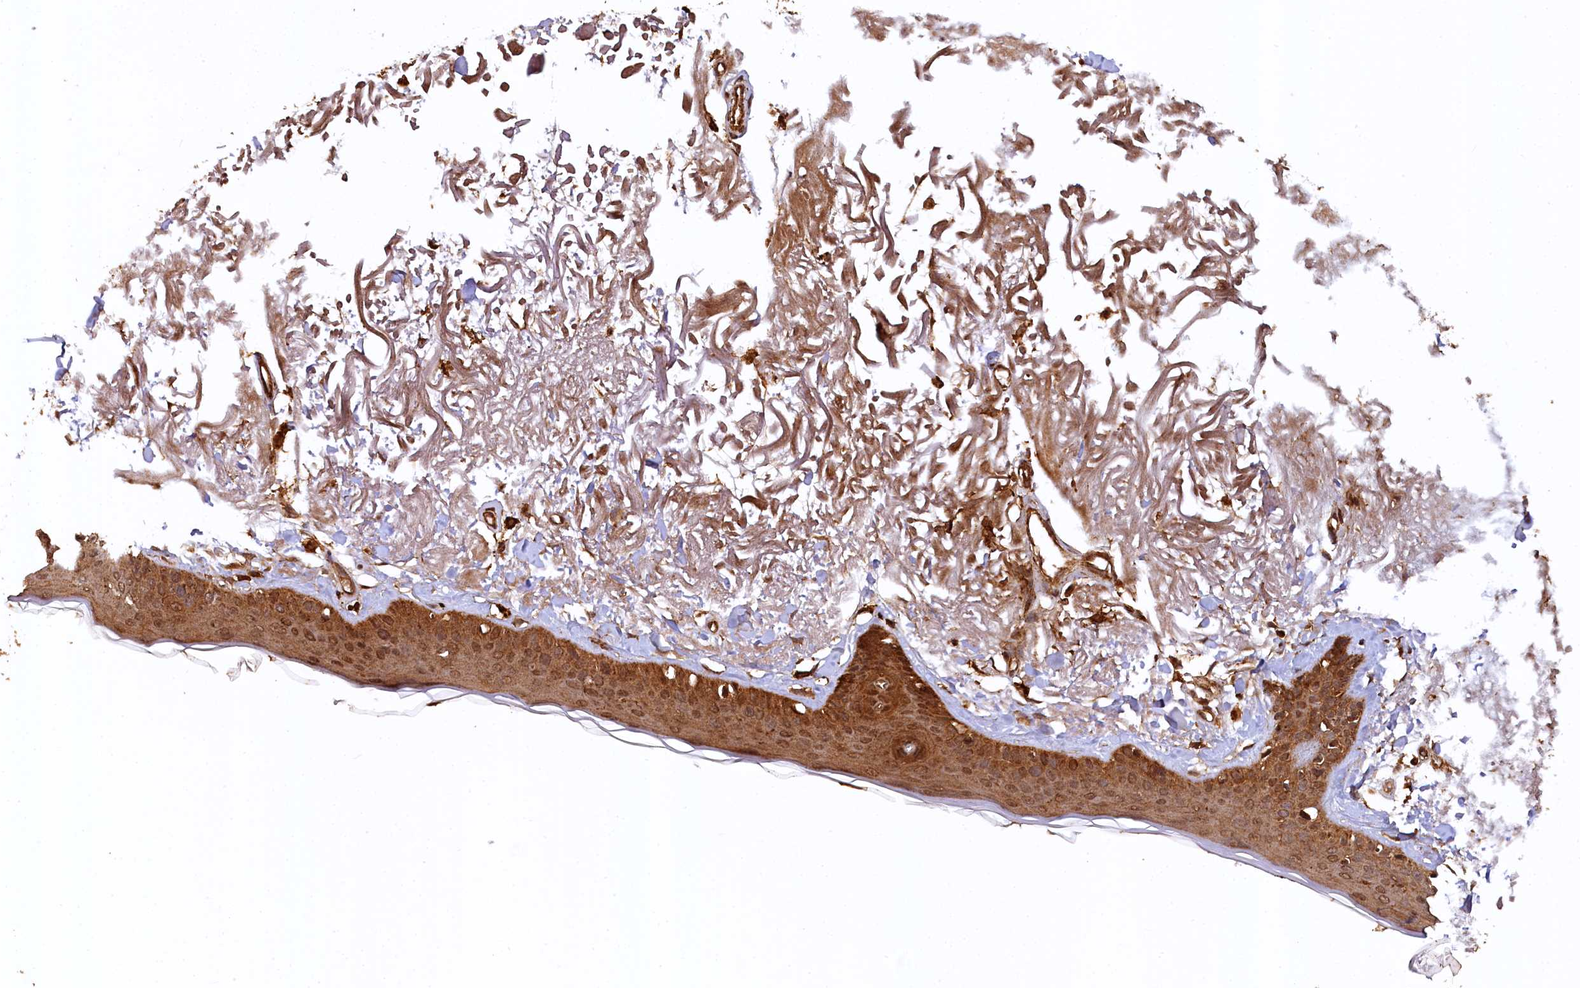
{"staining": {"intensity": "strong", "quantity": ">75%", "location": "cytoplasmic/membranous,nuclear"}, "tissue": "skin", "cell_type": "Fibroblasts", "image_type": "normal", "snomed": [{"axis": "morphology", "description": "Normal tissue, NOS"}, {"axis": "topography", "description": "Skin"}, {"axis": "topography", "description": "Skeletal muscle"}], "caption": "This micrograph shows immunohistochemistry staining of unremarkable human skin, with high strong cytoplasmic/membranous,nuclear expression in about >75% of fibroblasts.", "gene": "STUB1", "patient": {"sex": "male", "age": 83}}